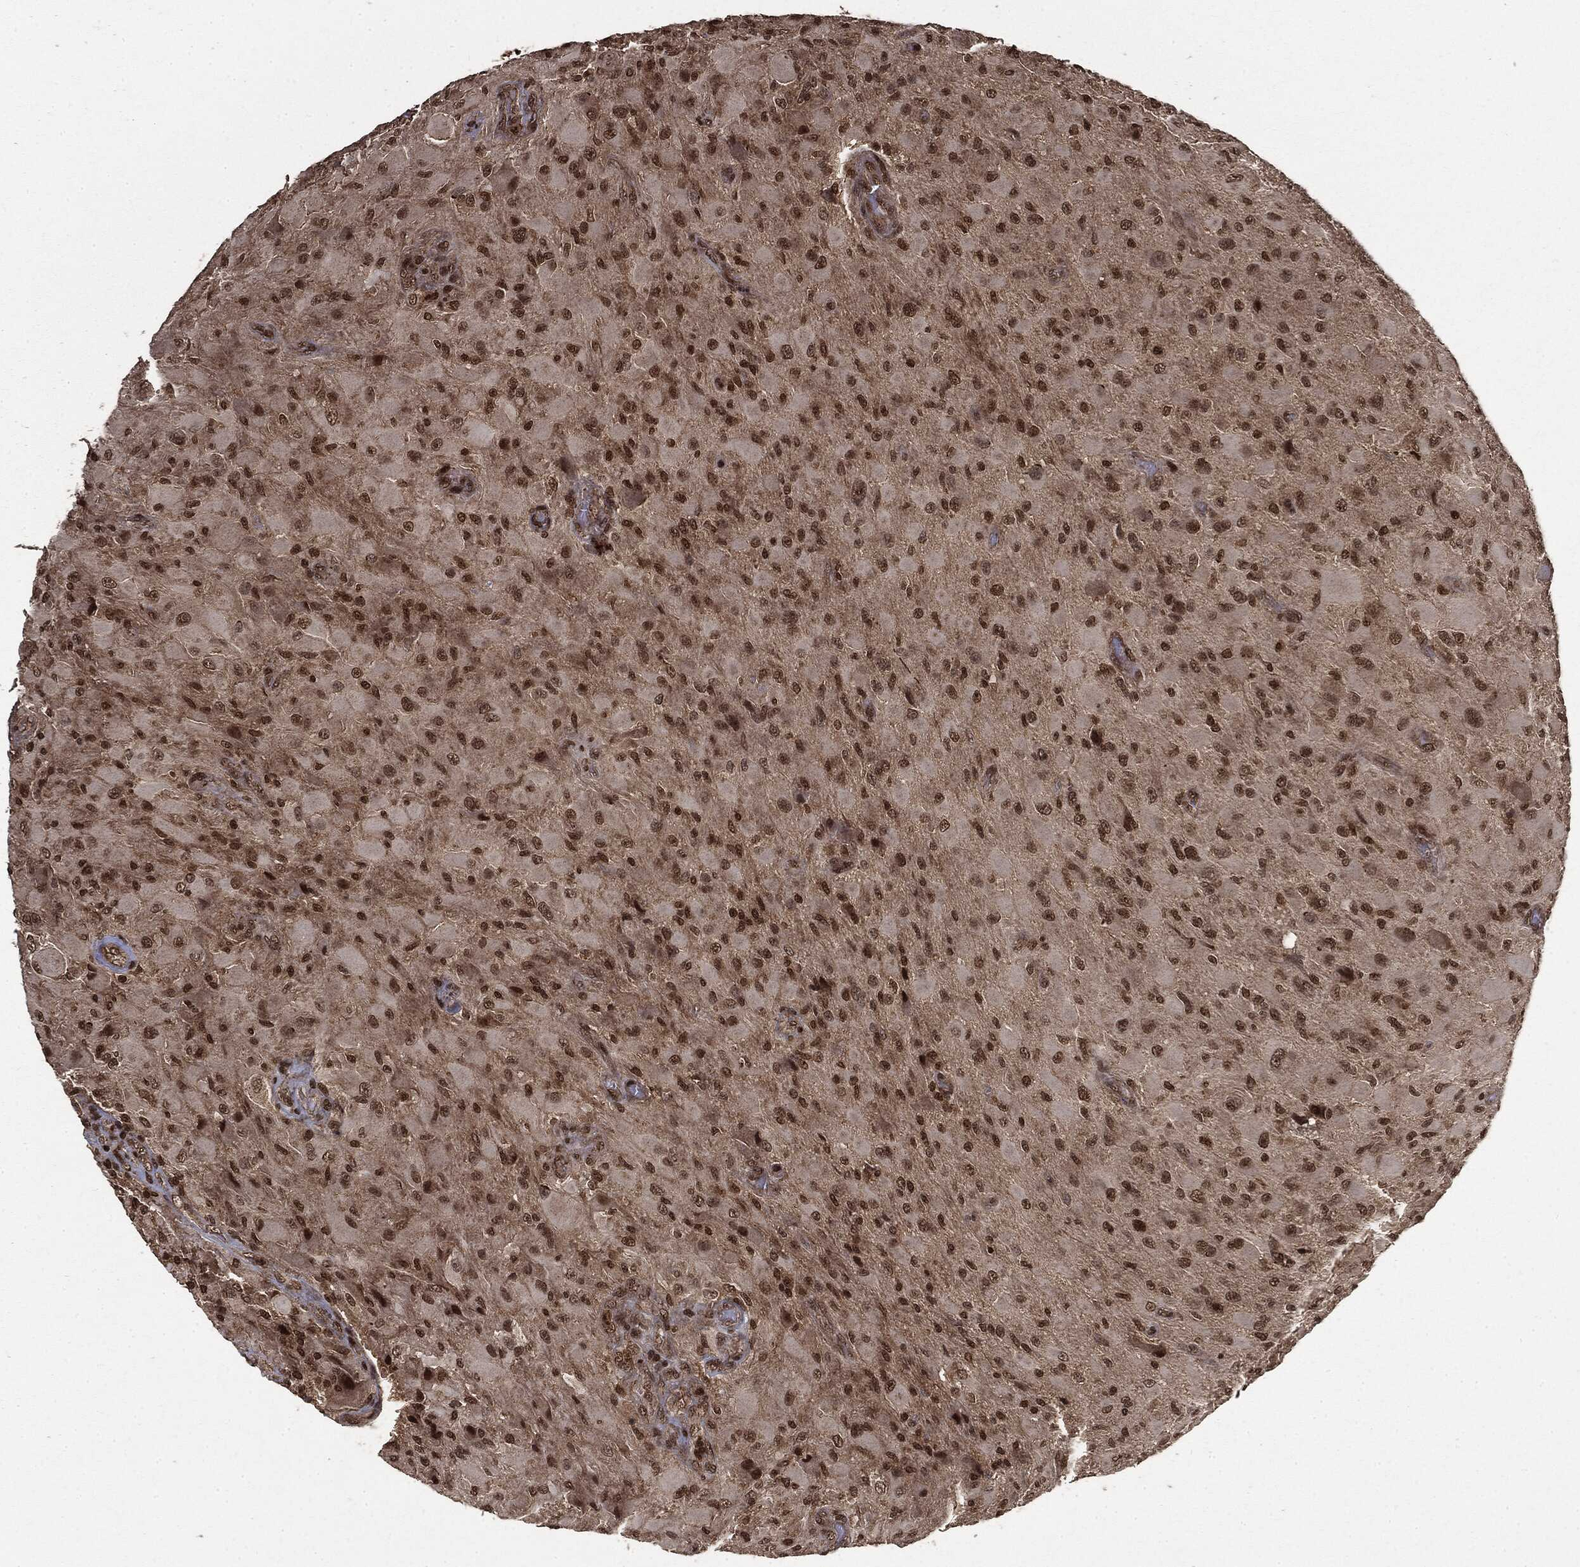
{"staining": {"intensity": "moderate", "quantity": "25%-75%", "location": "nuclear"}, "tissue": "glioma", "cell_type": "Tumor cells", "image_type": "cancer", "snomed": [{"axis": "morphology", "description": "Glioma, malignant, High grade"}, {"axis": "topography", "description": "Cerebral cortex"}], "caption": "This histopathology image displays immunohistochemistry staining of malignant glioma (high-grade), with medium moderate nuclear staining in approximately 25%-75% of tumor cells.", "gene": "CTDP1", "patient": {"sex": "male", "age": 35}}